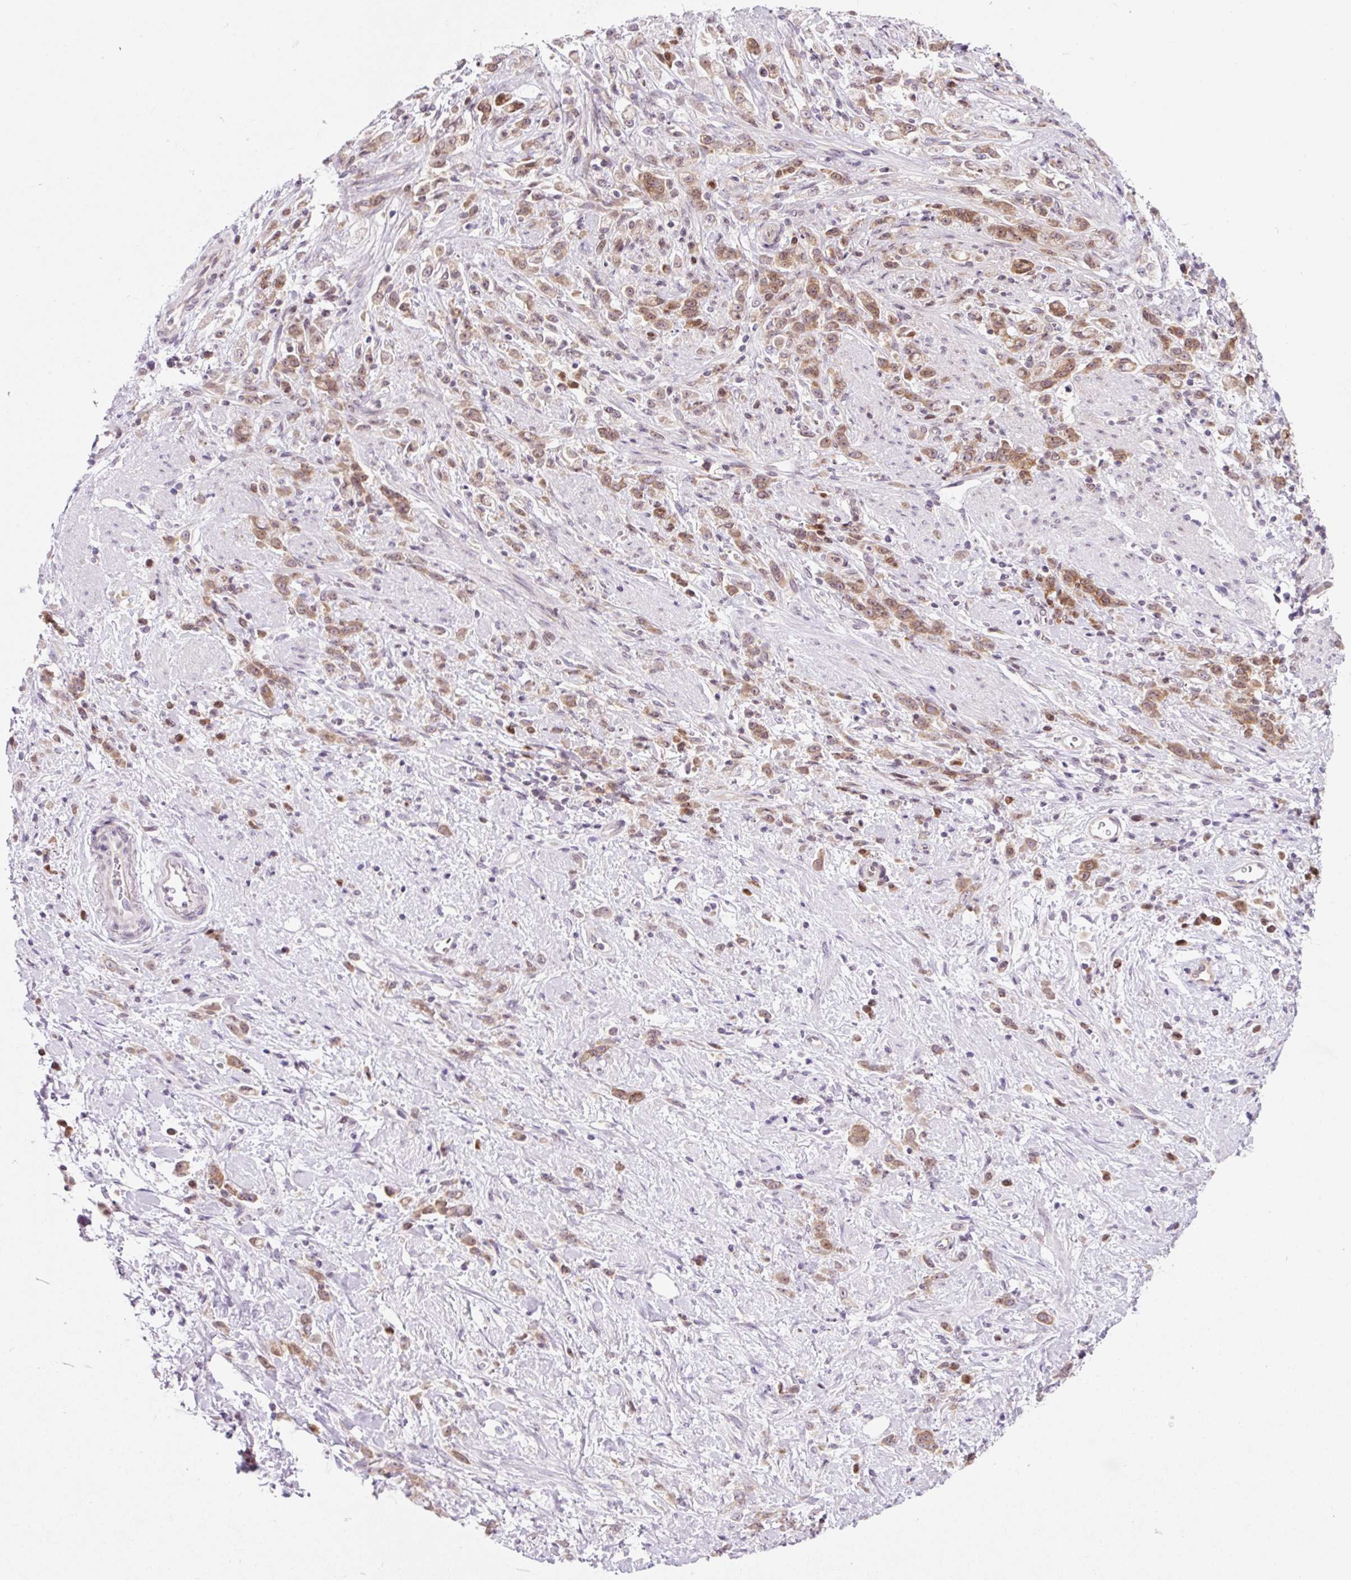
{"staining": {"intensity": "moderate", "quantity": ">75%", "location": "cytoplasmic/membranous"}, "tissue": "stomach cancer", "cell_type": "Tumor cells", "image_type": "cancer", "snomed": [{"axis": "morphology", "description": "Adenocarcinoma, NOS"}, {"axis": "topography", "description": "Stomach"}], "caption": "Stomach cancer stained with DAB (3,3'-diaminobenzidine) IHC reveals medium levels of moderate cytoplasmic/membranous expression in about >75% of tumor cells.", "gene": "RPL41", "patient": {"sex": "female", "age": 60}}